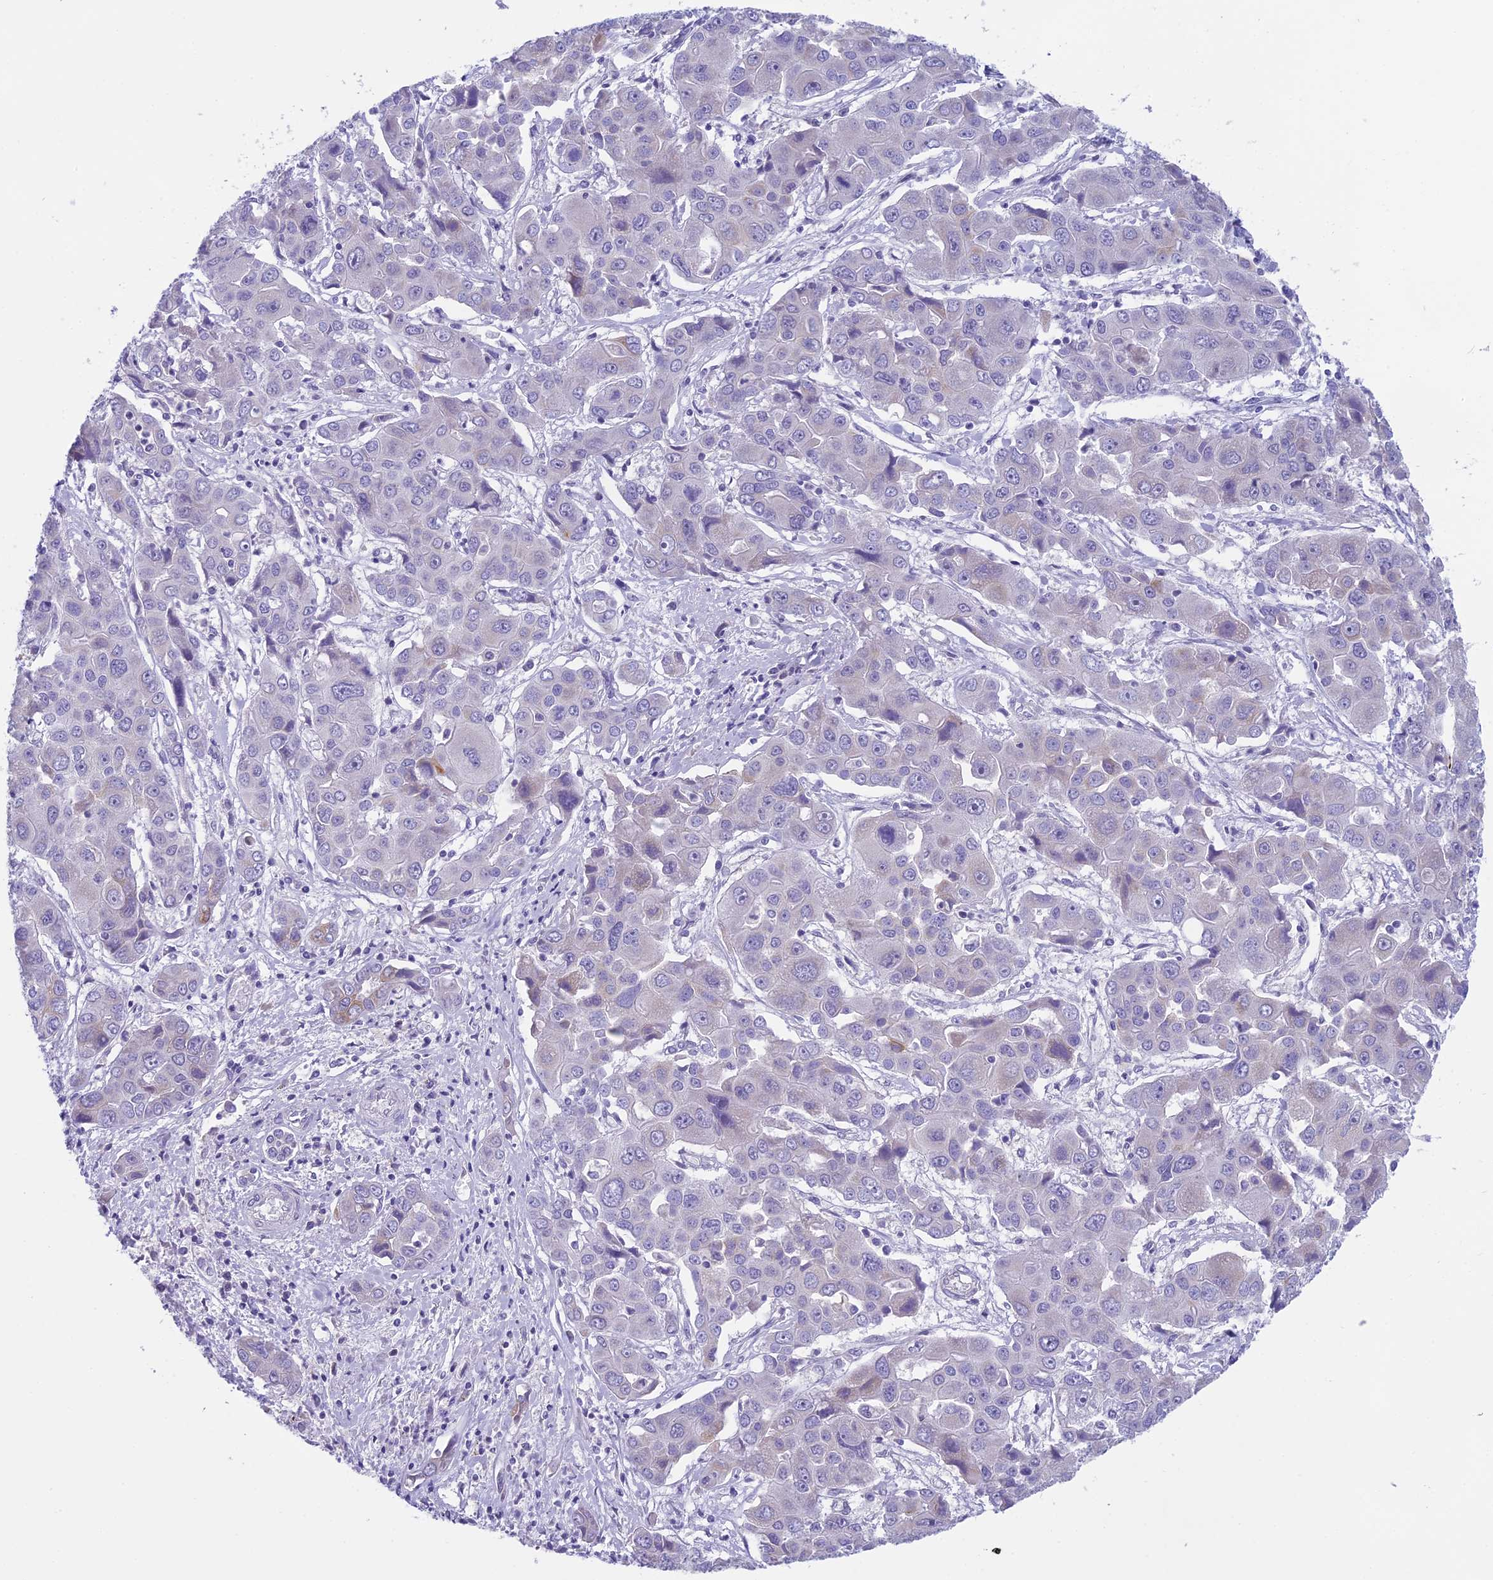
{"staining": {"intensity": "negative", "quantity": "none", "location": "none"}, "tissue": "liver cancer", "cell_type": "Tumor cells", "image_type": "cancer", "snomed": [{"axis": "morphology", "description": "Cholangiocarcinoma"}, {"axis": "topography", "description": "Liver"}], "caption": "High power microscopy micrograph of an immunohistochemistry histopathology image of cholangiocarcinoma (liver), revealing no significant expression in tumor cells. (Brightfield microscopy of DAB IHC at high magnification).", "gene": "ARHGEF37", "patient": {"sex": "male", "age": 67}}